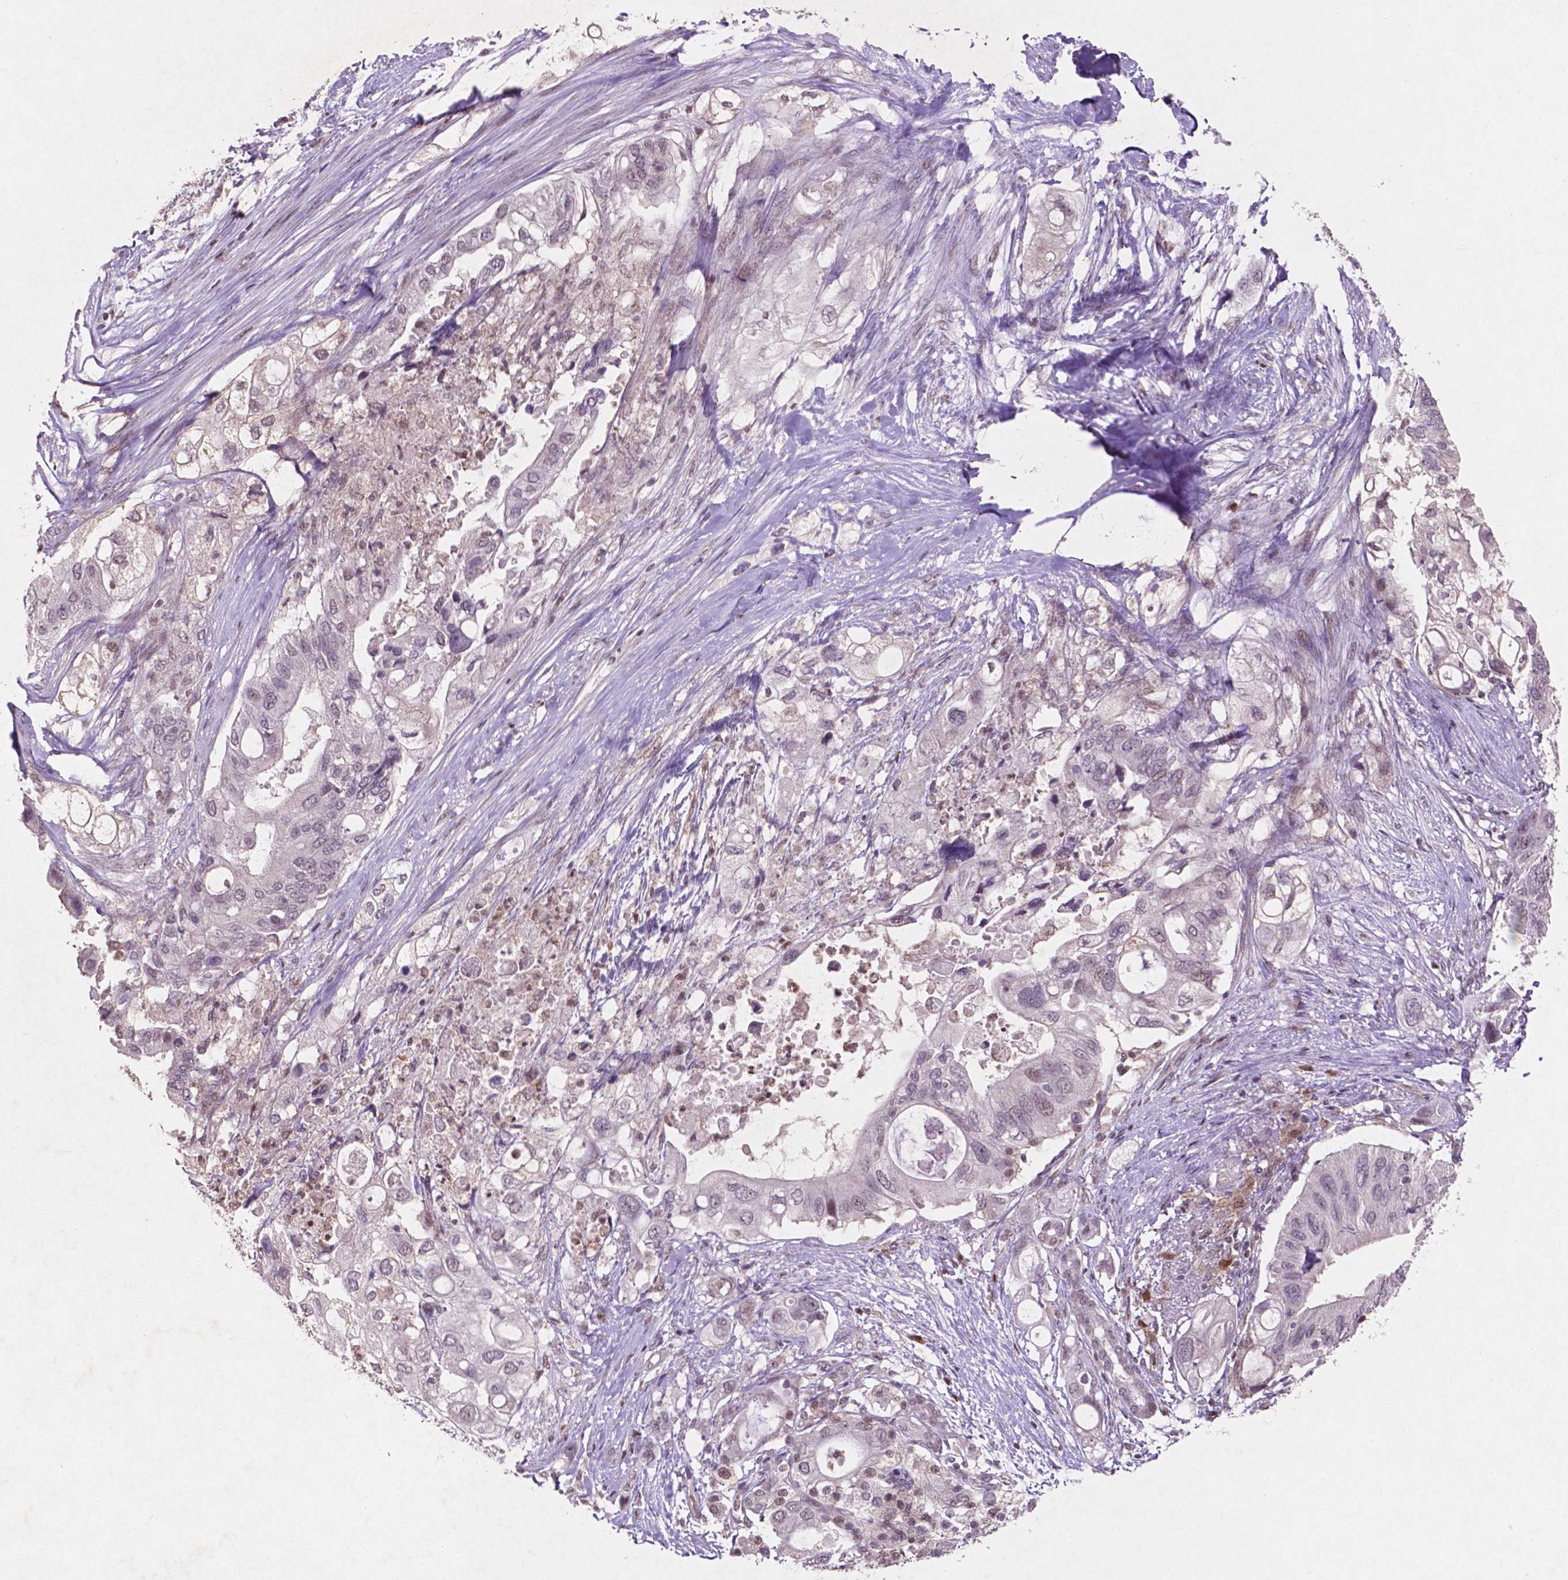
{"staining": {"intensity": "negative", "quantity": "none", "location": "none"}, "tissue": "pancreatic cancer", "cell_type": "Tumor cells", "image_type": "cancer", "snomed": [{"axis": "morphology", "description": "Adenocarcinoma, NOS"}, {"axis": "topography", "description": "Pancreas"}], "caption": "Immunohistochemistry of pancreatic cancer exhibits no staining in tumor cells. The staining is performed using DAB (3,3'-diaminobenzidine) brown chromogen with nuclei counter-stained in using hematoxylin.", "gene": "GLRX", "patient": {"sex": "female", "age": 72}}